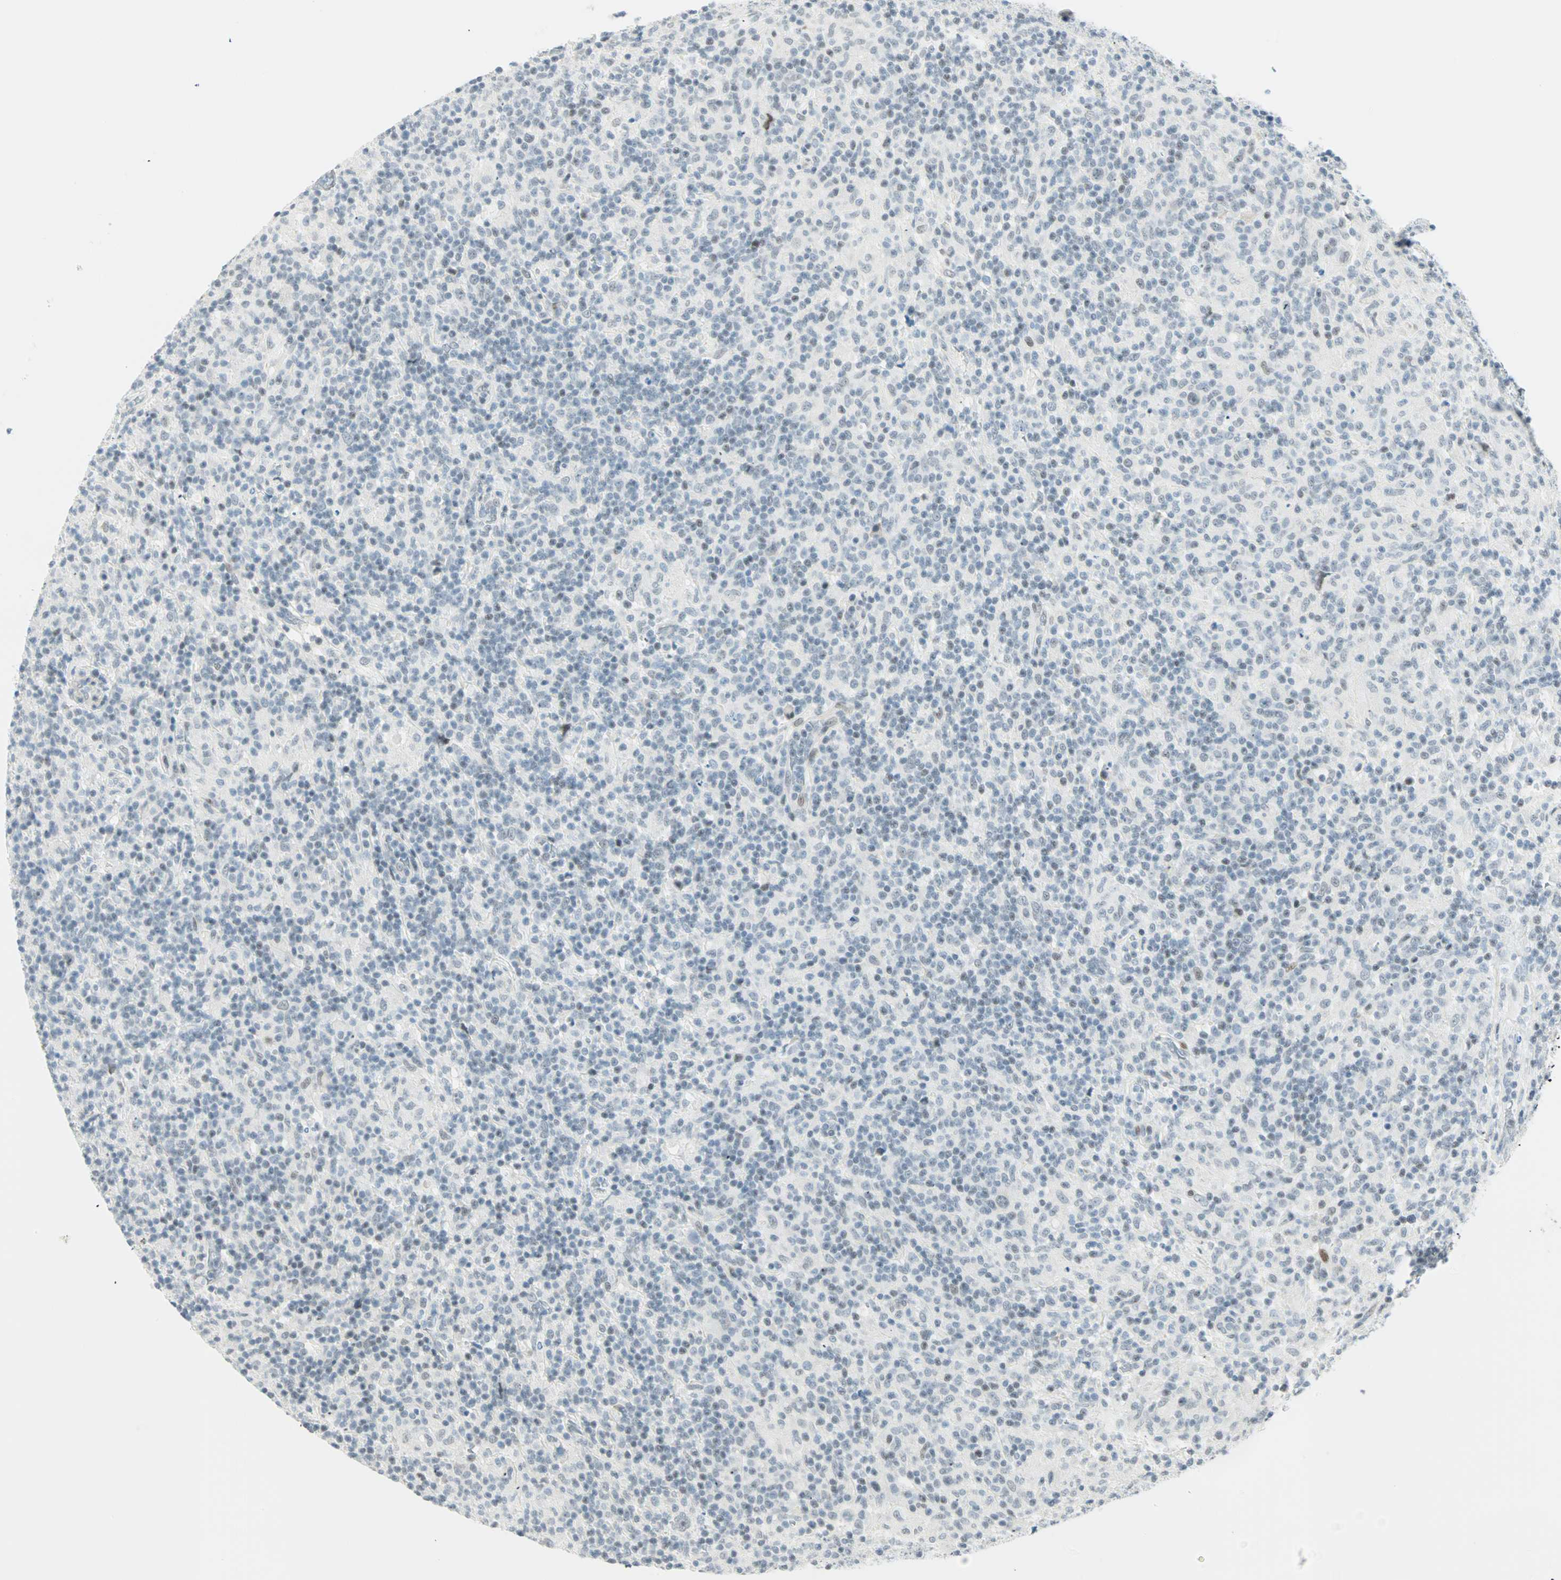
{"staining": {"intensity": "negative", "quantity": "none", "location": "none"}, "tissue": "lymphoma", "cell_type": "Tumor cells", "image_type": "cancer", "snomed": [{"axis": "morphology", "description": "Hodgkin's disease, NOS"}, {"axis": "topography", "description": "Lymph node"}], "caption": "Immunohistochemical staining of Hodgkin's disease shows no significant staining in tumor cells. Brightfield microscopy of immunohistochemistry stained with DAB (3,3'-diaminobenzidine) (brown) and hematoxylin (blue), captured at high magnification.", "gene": "PKNOX1", "patient": {"sex": "male", "age": 70}}